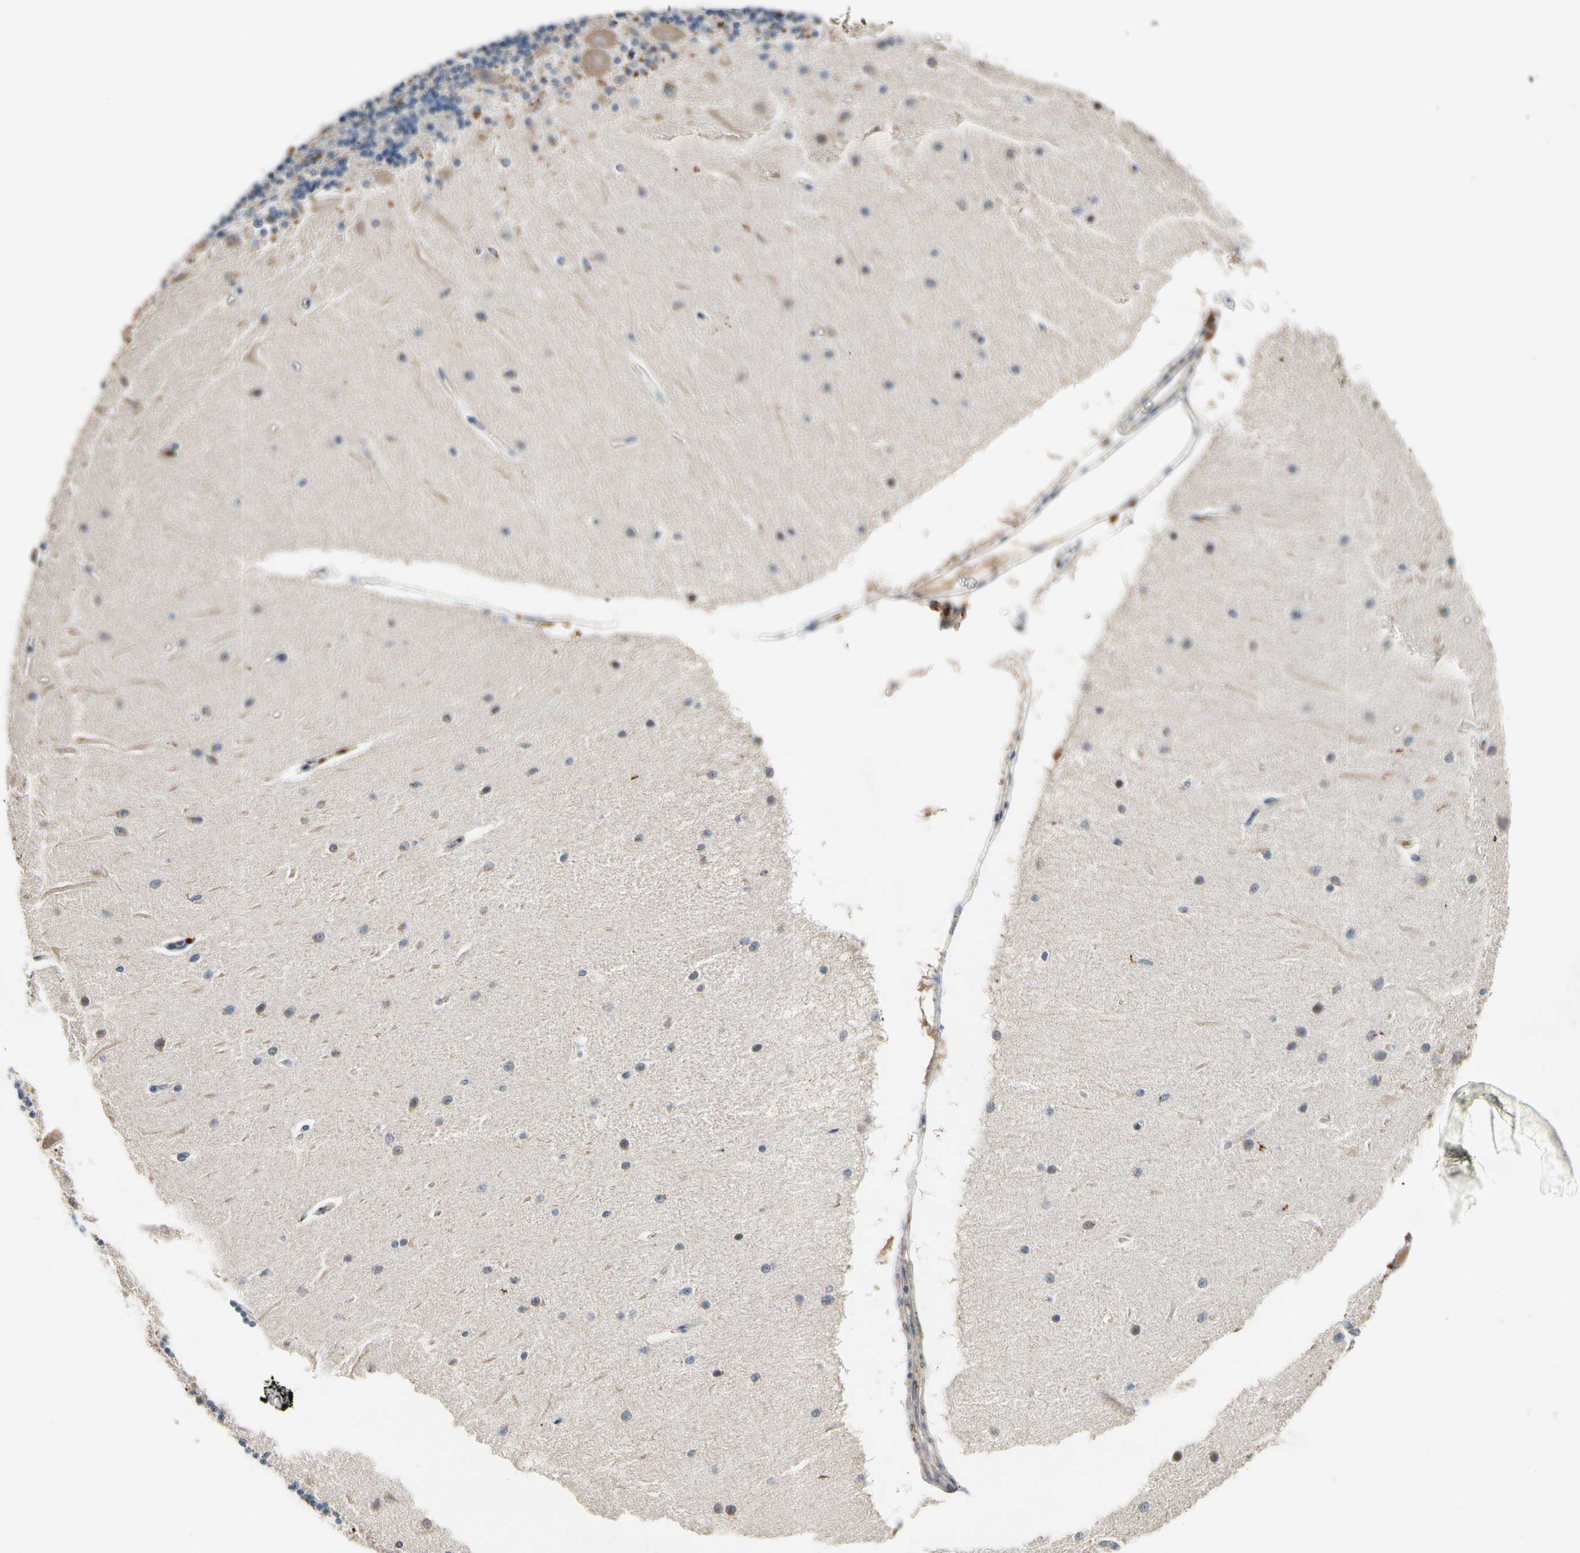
{"staining": {"intensity": "negative", "quantity": "none", "location": "none"}, "tissue": "cerebellum", "cell_type": "Cells in granular layer", "image_type": "normal", "snomed": [{"axis": "morphology", "description": "Normal tissue, NOS"}, {"axis": "topography", "description": "Cerebellum"}], "caption": "The immunohistochemistry micrograph has no significant staining in cells in granular layer of cerebellum. (DAB immunohistochemistry with hematoxylin counter stain).", "gene": "ZKSCAN3", "patient": {"sex": "female", "age": 54}}